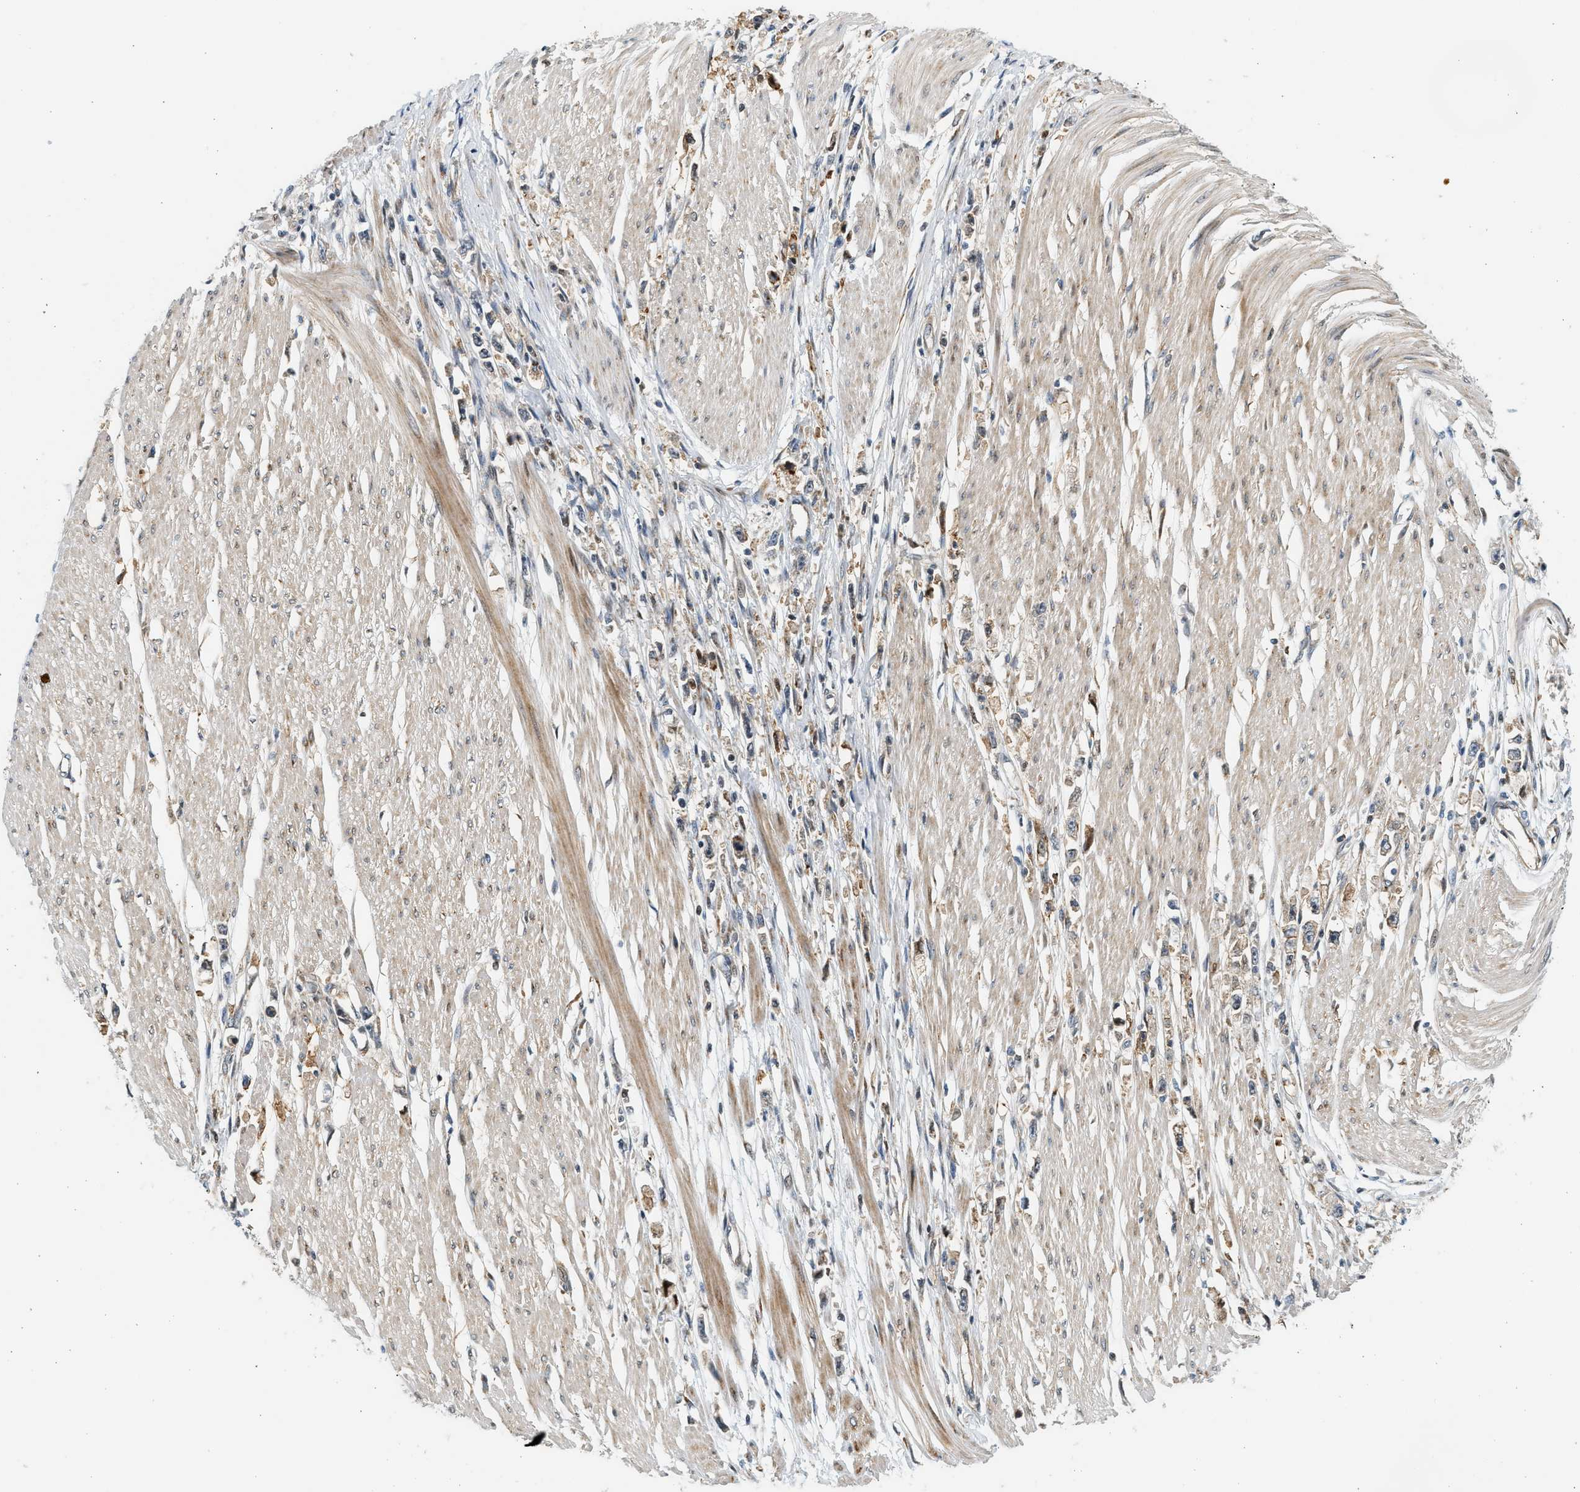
{"staining": {"intensity": "weak", "quantity": "25%-75%", "location": "cytoplasmic/membranous"}, "tissue": "stomach cancer", "cell_type": "Tumor cells", "image_type": "cancer", "snomed": [{"axis": "morphology", "description": "Adenocarcinoma, NOS"}, {"axis": "topography", "description": "Stomach"}], "caption": "Protein analysis of stomach cancer tissue exhibits weak cytoplasmic/membranous positivity in approximately 25%-75% of tumor cells. (IHC, brightfield microscopy, high magnification).", "gene": "NRSN2", "patient": {"sex": "female", "age": 59}}